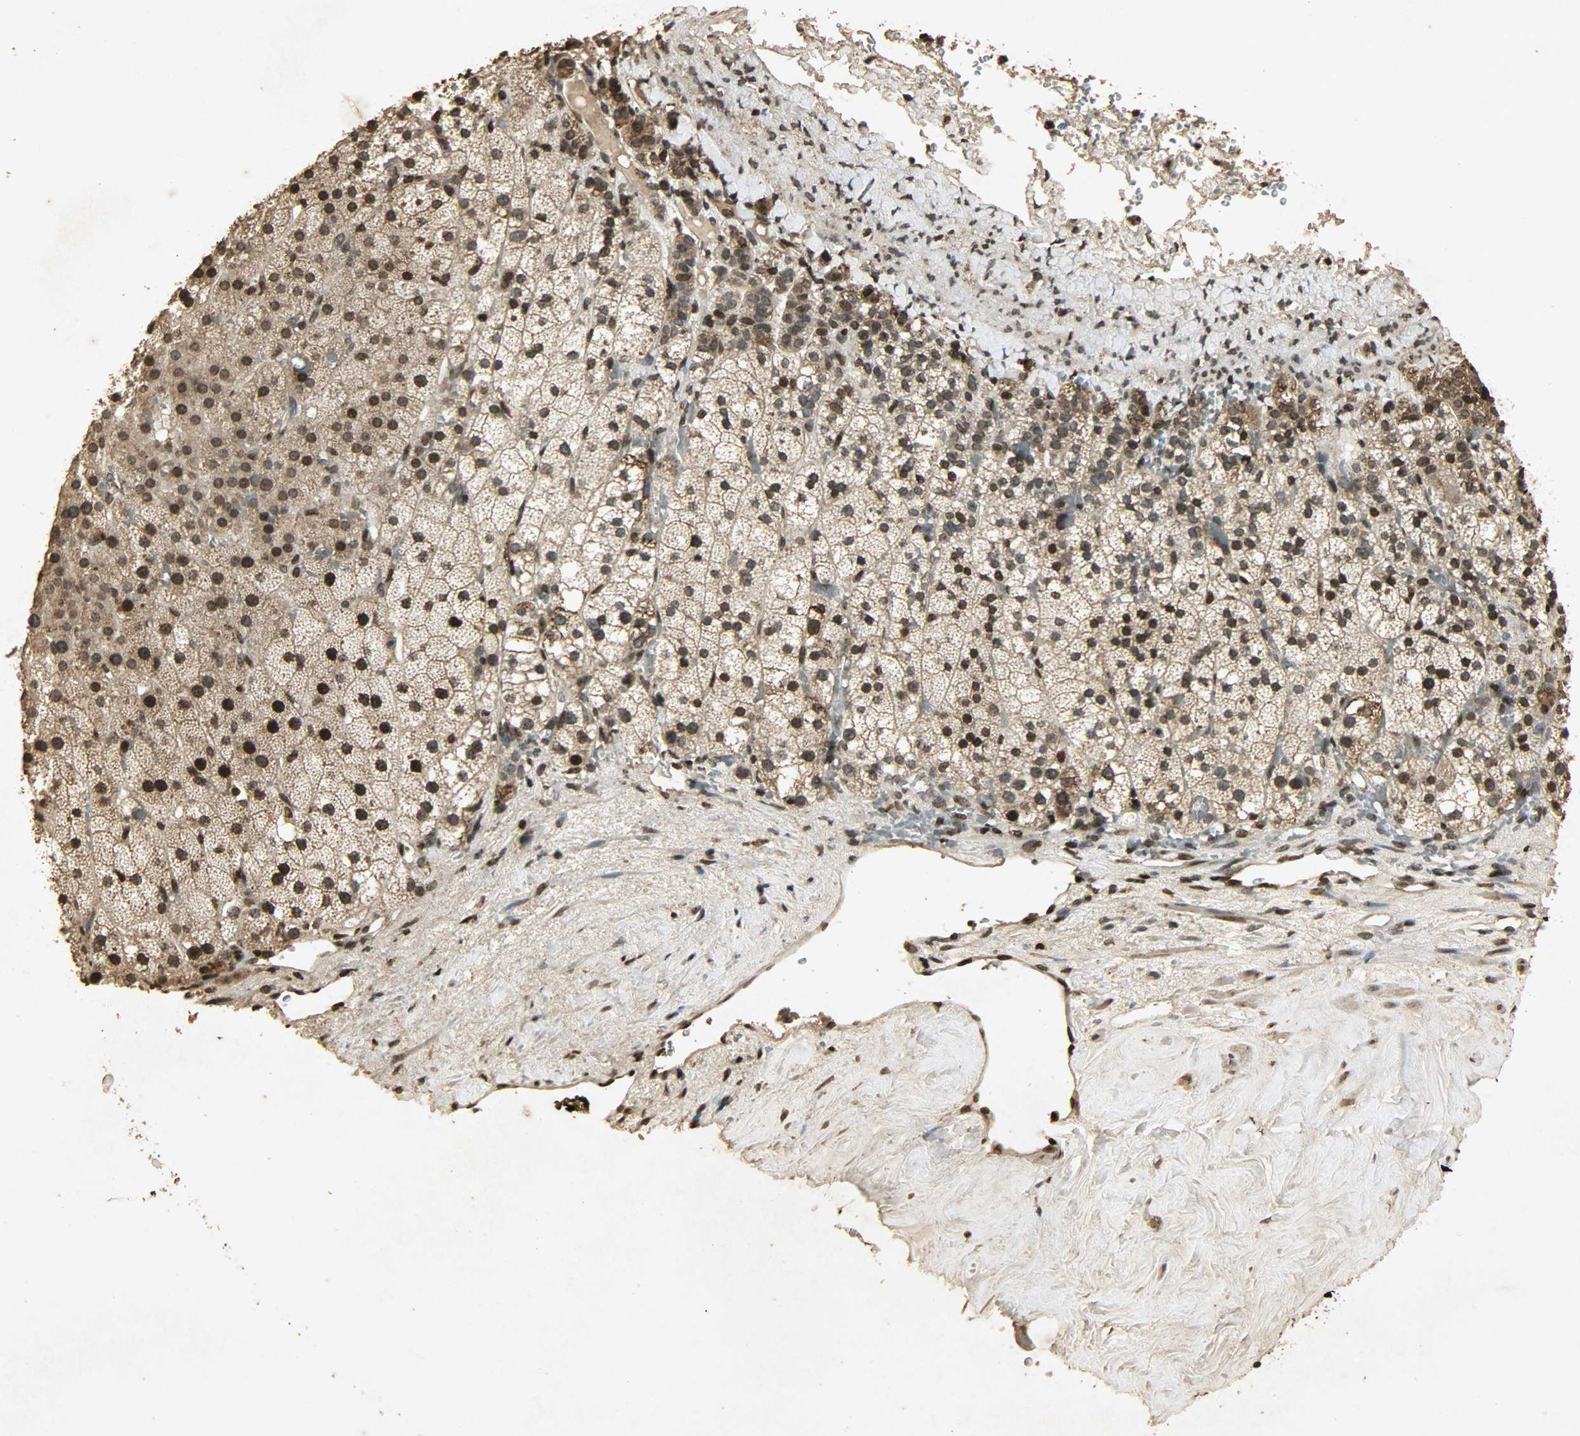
{"staining": {"intensity": "strong", "quantity": ">75%", "location": "cytoplasmic/membranous,nuclear"}, "tissue": "adrenal gland", "cell_type": "Glandular cells", "image_type": "normal", "snomed": [{"axis": "morphology", "description": "Normal tissue, NOS"}, {"axis": "topography", "description": "Adrenal gland"}], "caption": "Brown immunohistochemical staining in normal adrenal gland demonstrates strong cytoplasmic/membranous,nuclear positivity in about >75% of glandular cells. The staining was performed using DAB to visualize the protein expression in brown, while the nuclei were stained in blue with hematoxylin (Magnification: 20x).", "gene": "PPP3R1", "patient": {"sex": "male", "age": 35}}